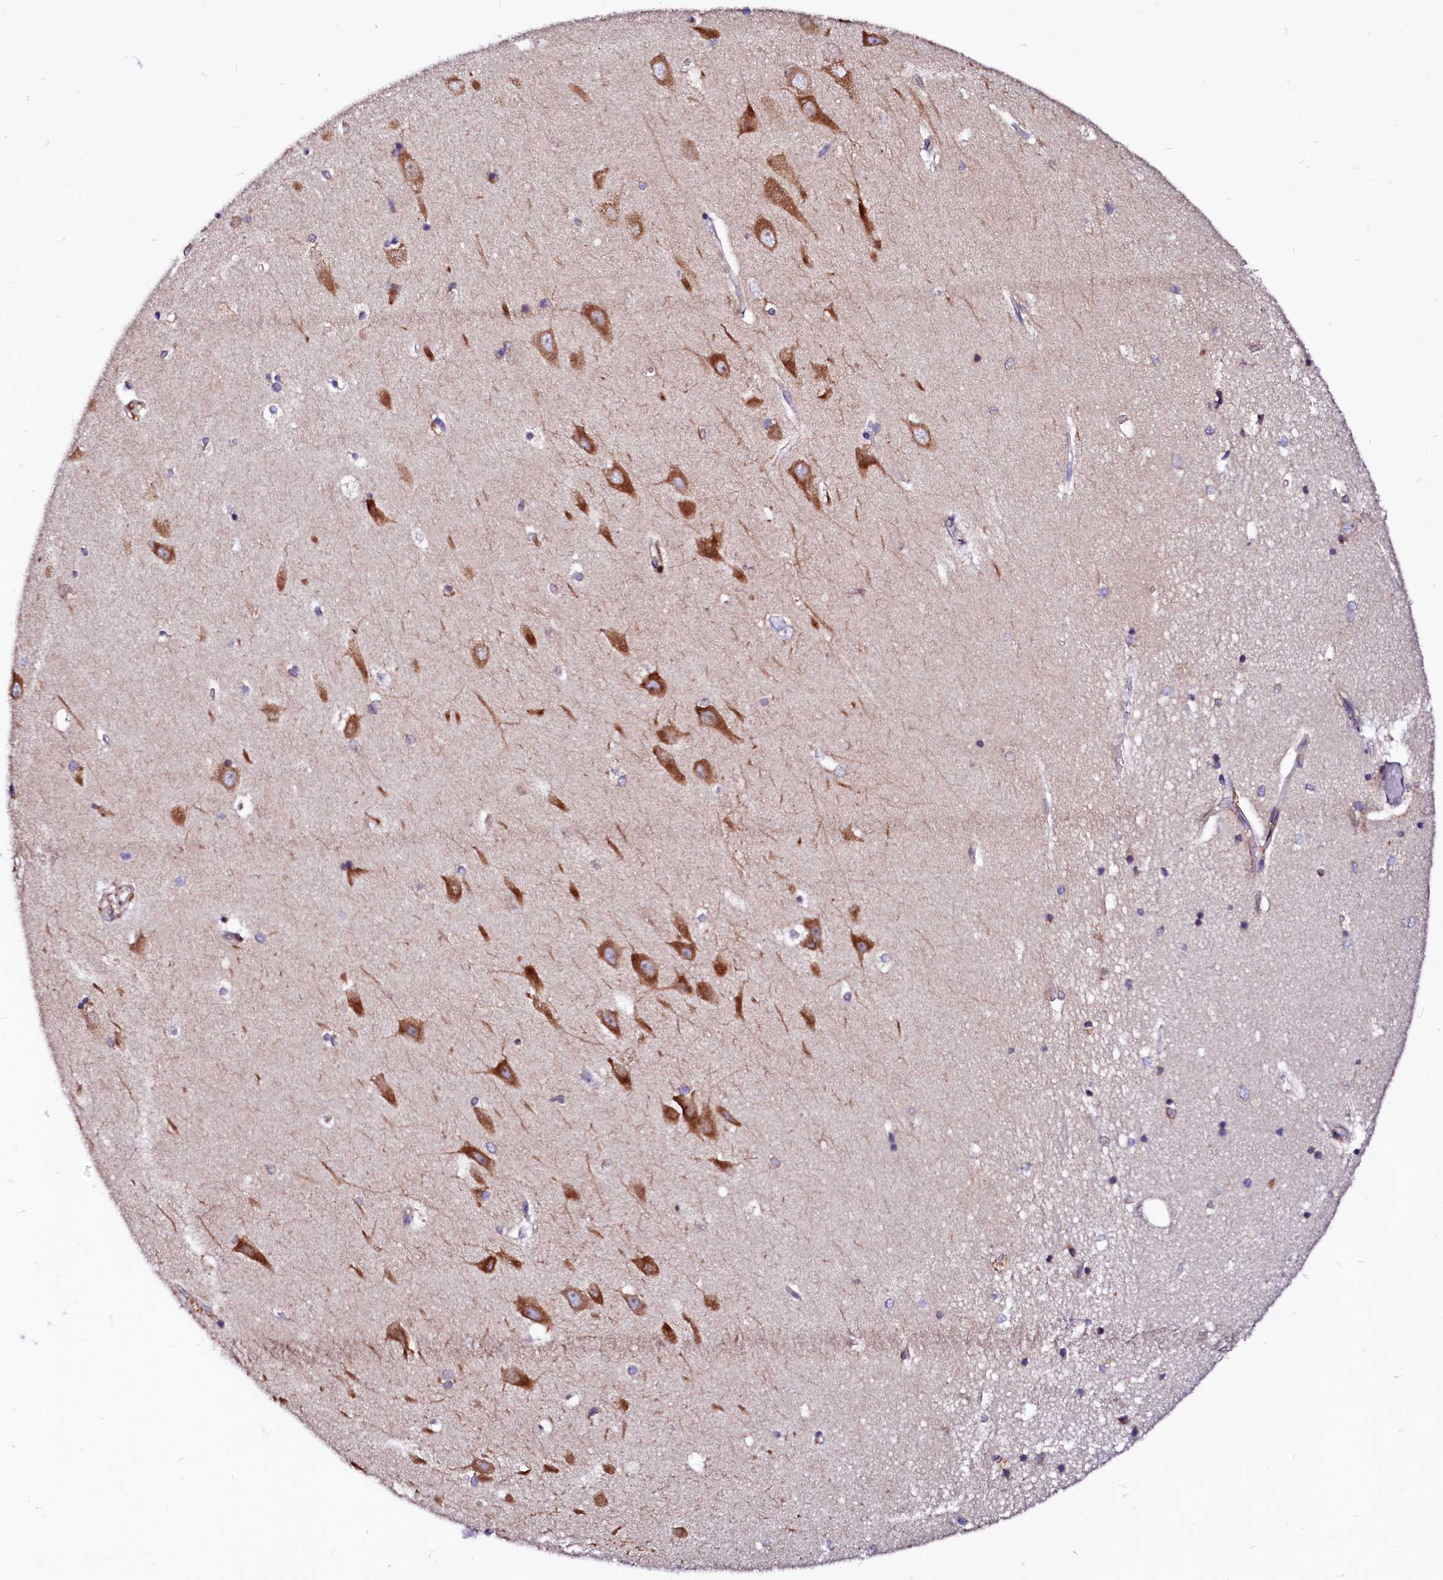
{"staining": {"intensity": "negative", "quantity": "none", "location": "none"}, "tissue": "hippocampus", "cell_type": "Glial cells", "image_type": "normal", "snomed": [{"axis": "morphology", "description": "Normal tissue, NOS"}, {"axis": "topography", "description": "Hippocampus"}], "caption": "High power microscopy micrograph of an immunohistochemistry histopathology image of normal hippocampus, revealing no significant expression in glial cells.", "gene": "DERL1", "patient": {"sex": "male", "age": 45}}